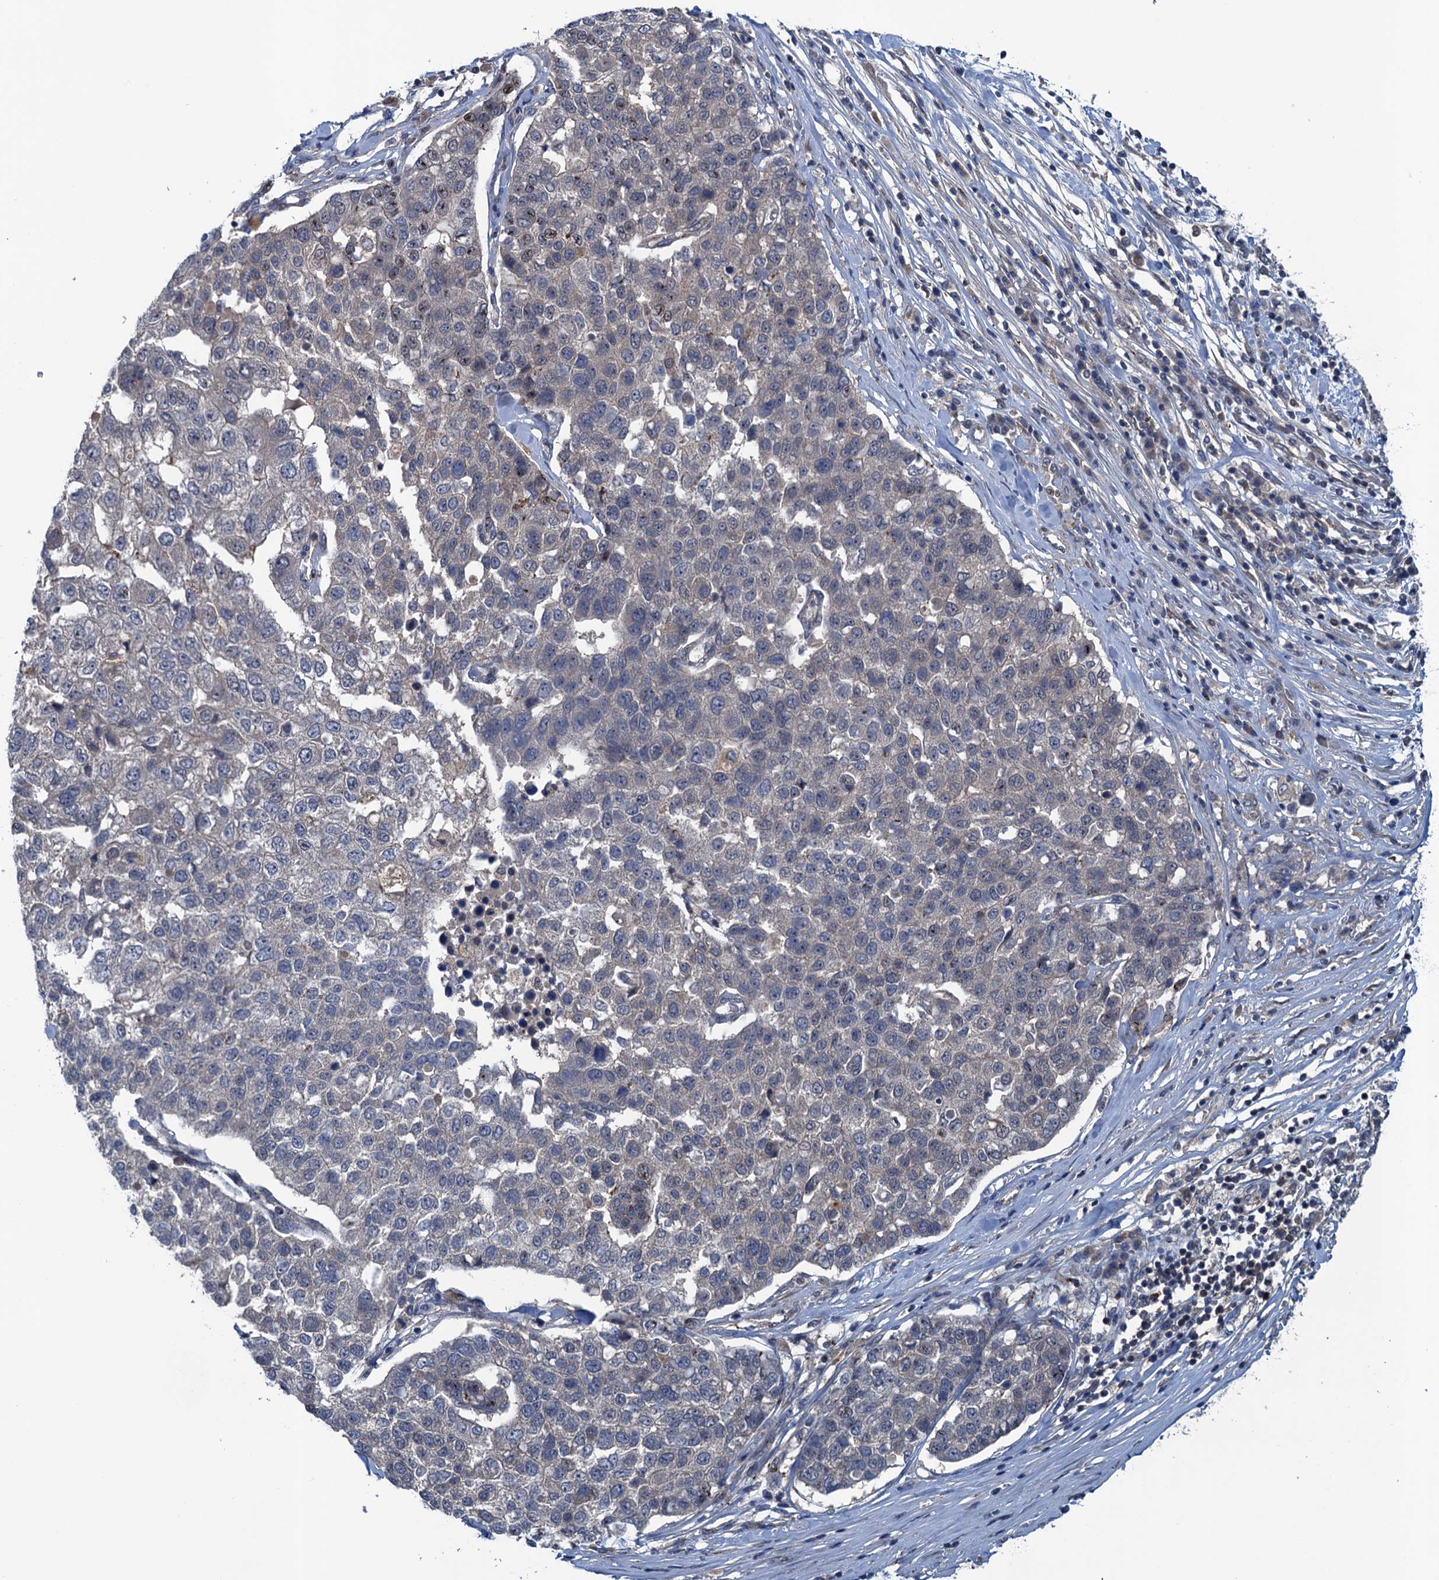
{"staining": {"intensity": "negative", "quantity": "none", "location": "none"}, "tissue": "pancreatic cancer", "cell_type": "Tumor cells", "image_type": "cancer", "snomed": [{"axis": "morphology", "description": "Adenocarcinoma, NOS"}, {"axis": "topography", "description": "Pancreas"}], "caption": "Immunohistochemistry of human pancreatic cancer (adenocarcinoma) displays no staining in tumor cells.", "gene": "RNF165", "patient": {"sex": "female", "age": 61}}